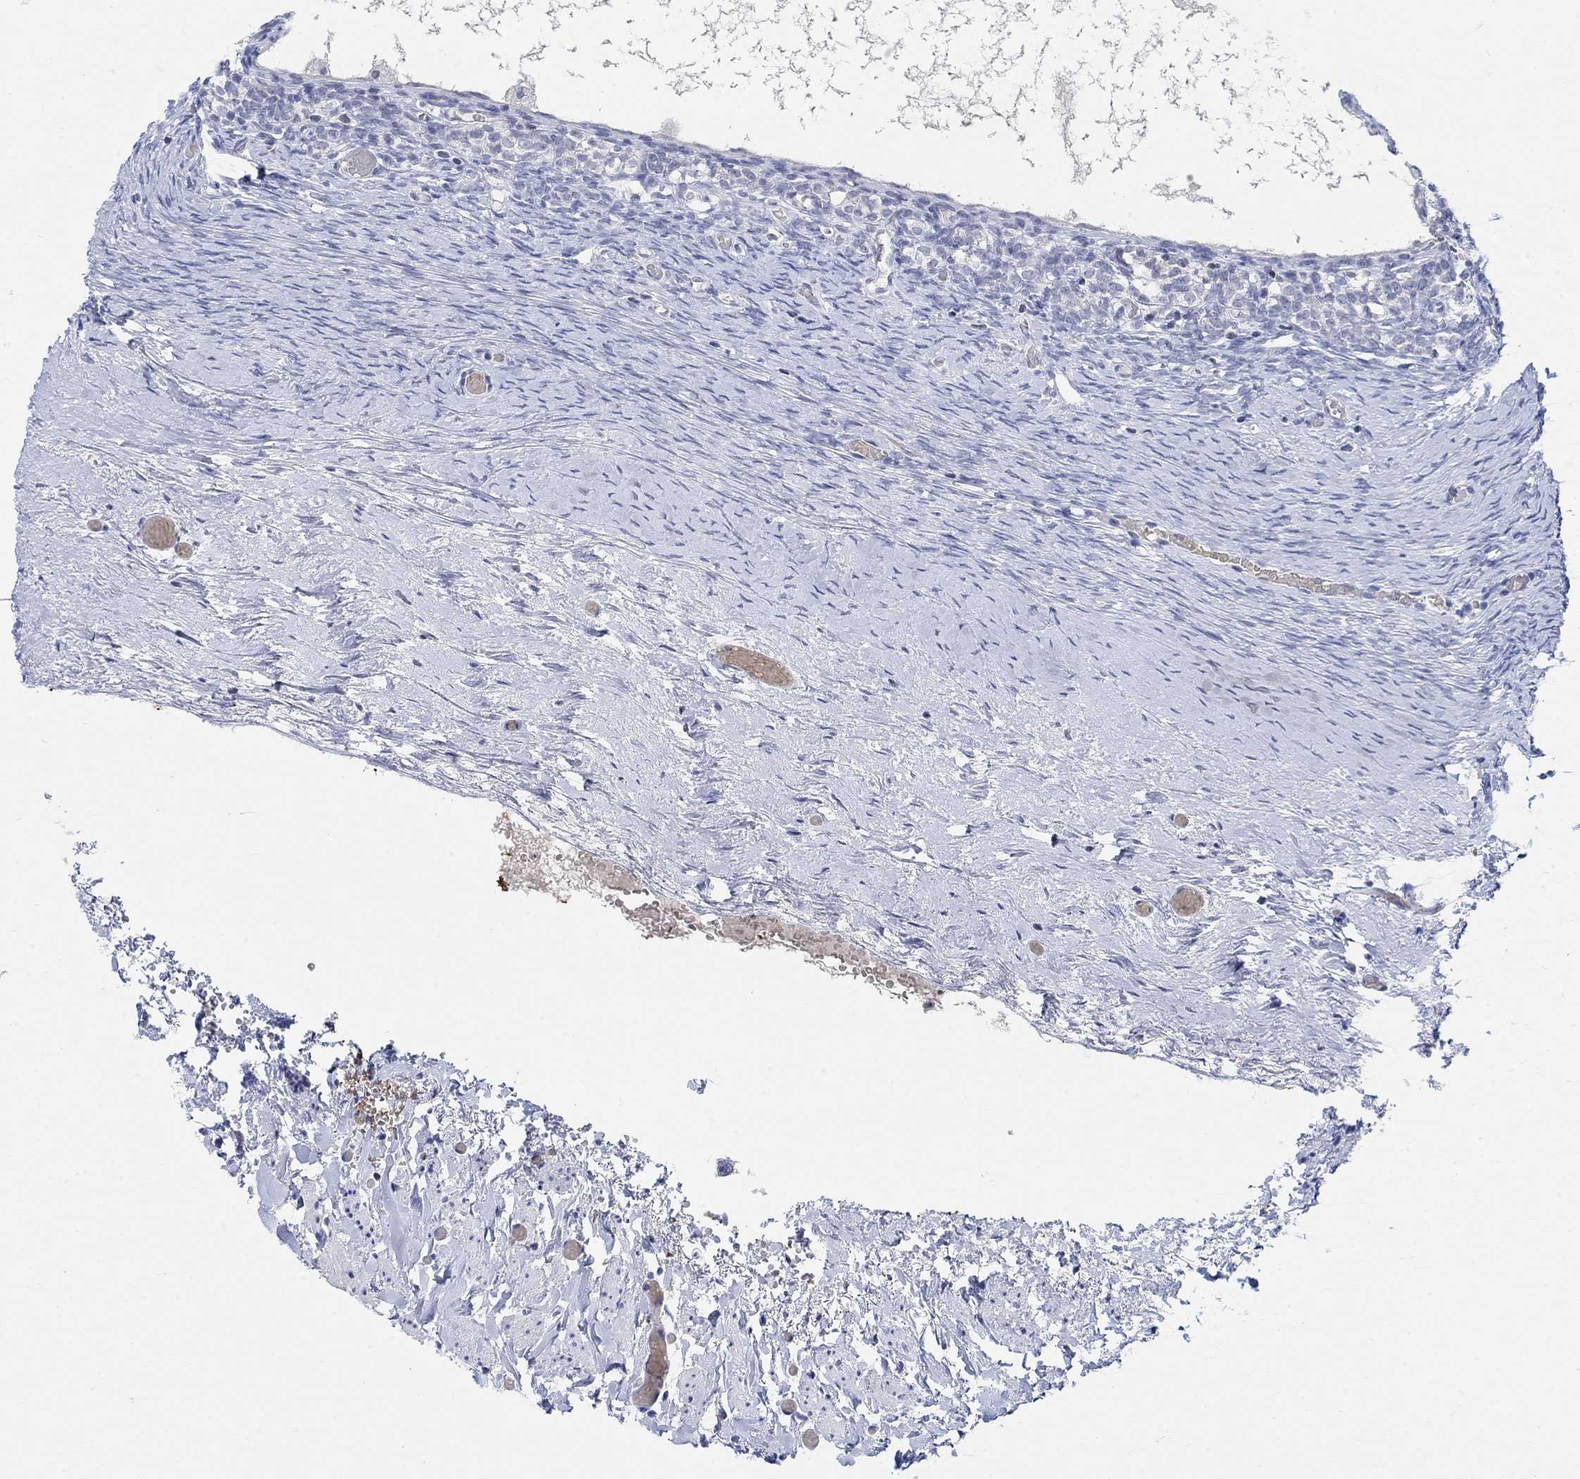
{"staining": {"intensity": "weak", "quantity": "25%-75%", "location": "cytoplasmic/membranous"}, "tissue": "ovary", "cell_type": "Follicle cells", "image_type": "normal", "snomed": [{"axis": "morphology", "description": "Normal tissue, NOS"}, {"axis": "topography", "description": "Ovary"}], "caption": "This micrograph displays immunohistochemistry staining of benign ovary, with low weak cytoplasmic/membranous positivity in about 25%-75% of follicle cells.", "gene": "ATP6V1E2", "patient": {"sex": "female", "age": 39}}